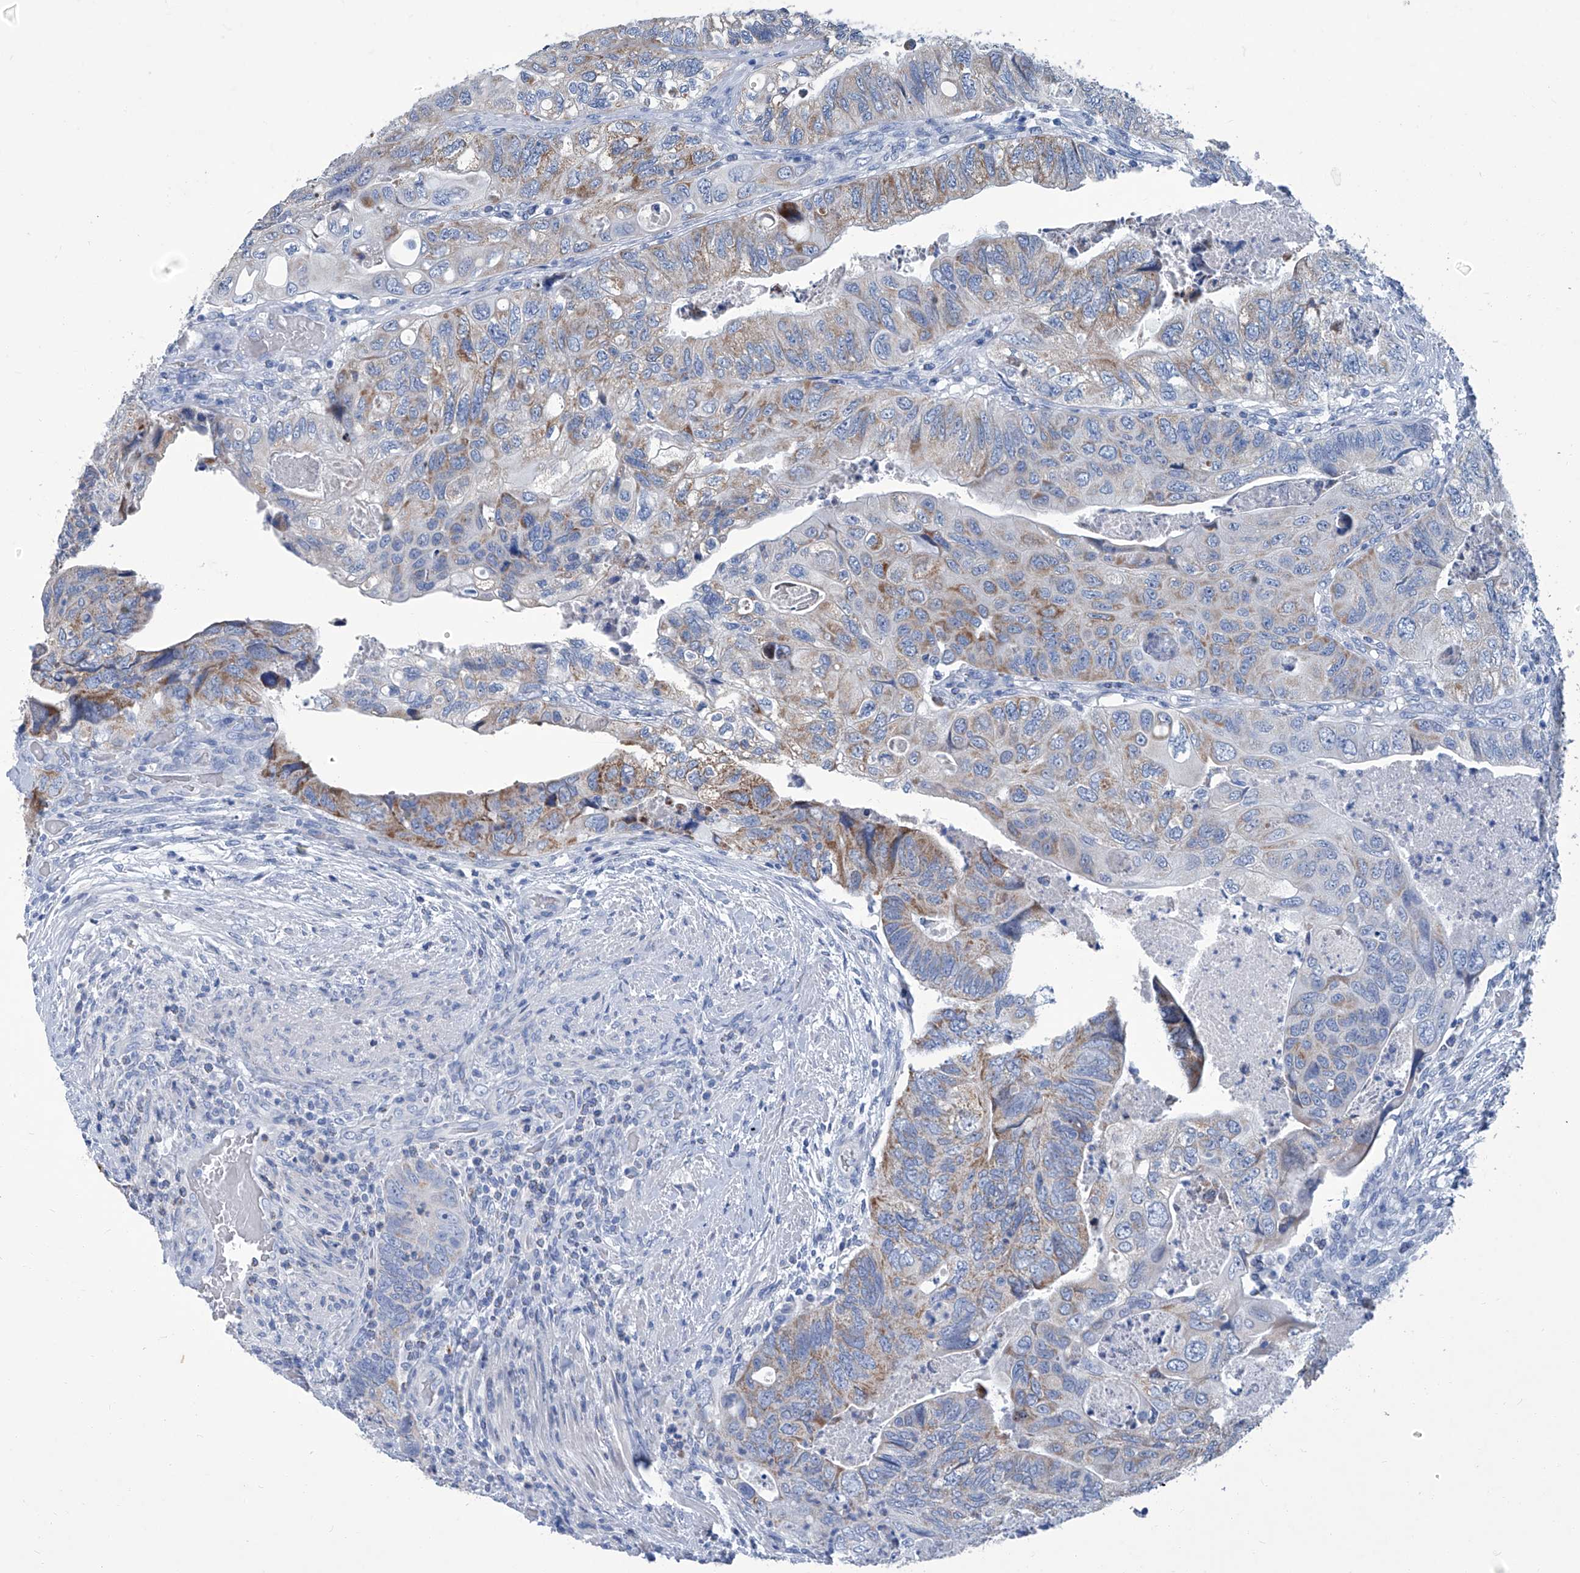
{"staining": {"intensity": "moderate", "quantity": "<25%", "location": "cytoplasmic/membranous"}, "tissue": "colorectal cancer", "cell_type": "Tumor cells", "image_type": "cancer", "snomed": [{"axis": "morphology", "description": "Adenocarcinoma, NOS"}, {"axis": "topography", "description": "Rectum"}], "caption": "Immunohistochemical staining of adenocarcinoma (colorectal) reveals low levels of moderate cytoplasmic/membranous protein staining in about <25% of tumor cells. Nuclei are stained in blue.", "gene": "MTARC1", "patient": {"sex": "male", "age": 63}}